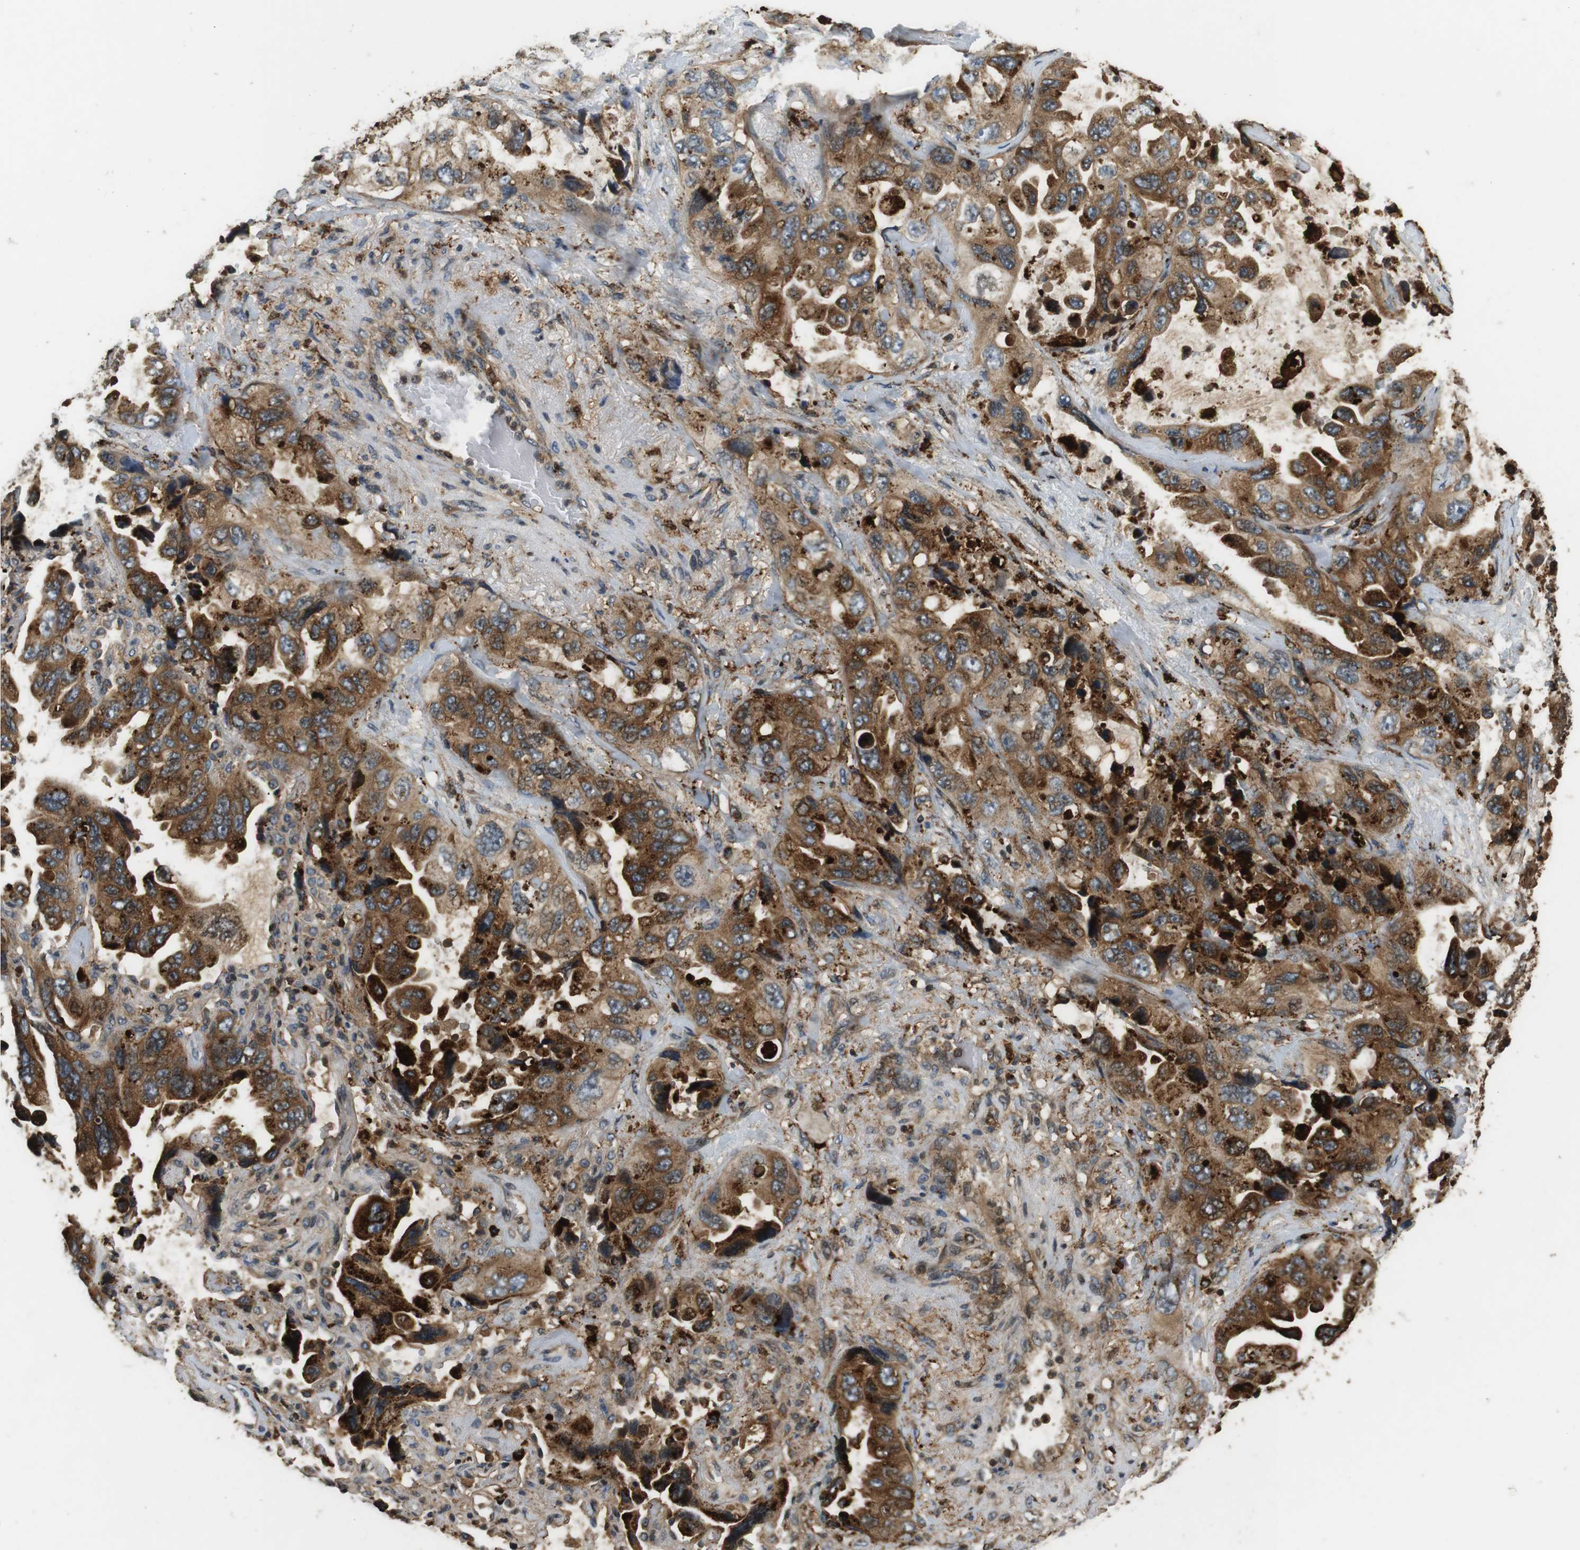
{"staining": {"intensity": "strong", "quantity": ">75%", "location": "cytoplasmic/membranous"}, "tissue": "lung cancer", "cell_type": "Tumor cells", "image_type": "cancer", "snomed": [{"axis": "morphology", "description": "Squamous cell carcinoma, NOS"}, {"axis": "topography", "description": "Lung"}], "caption": "Immunohistochemistry (IHC) of lung cancer shows high levels of strong cytoplasmic/membranous positivity in approximately >75% of tumor cells. The protein of interest is stained brown, and the nuclei are stained in blue (DAB IHC with brightfield microscopy, high magnification).", "gene": "TXNRD1", "patient": {"sex": "female", "age": 73}}